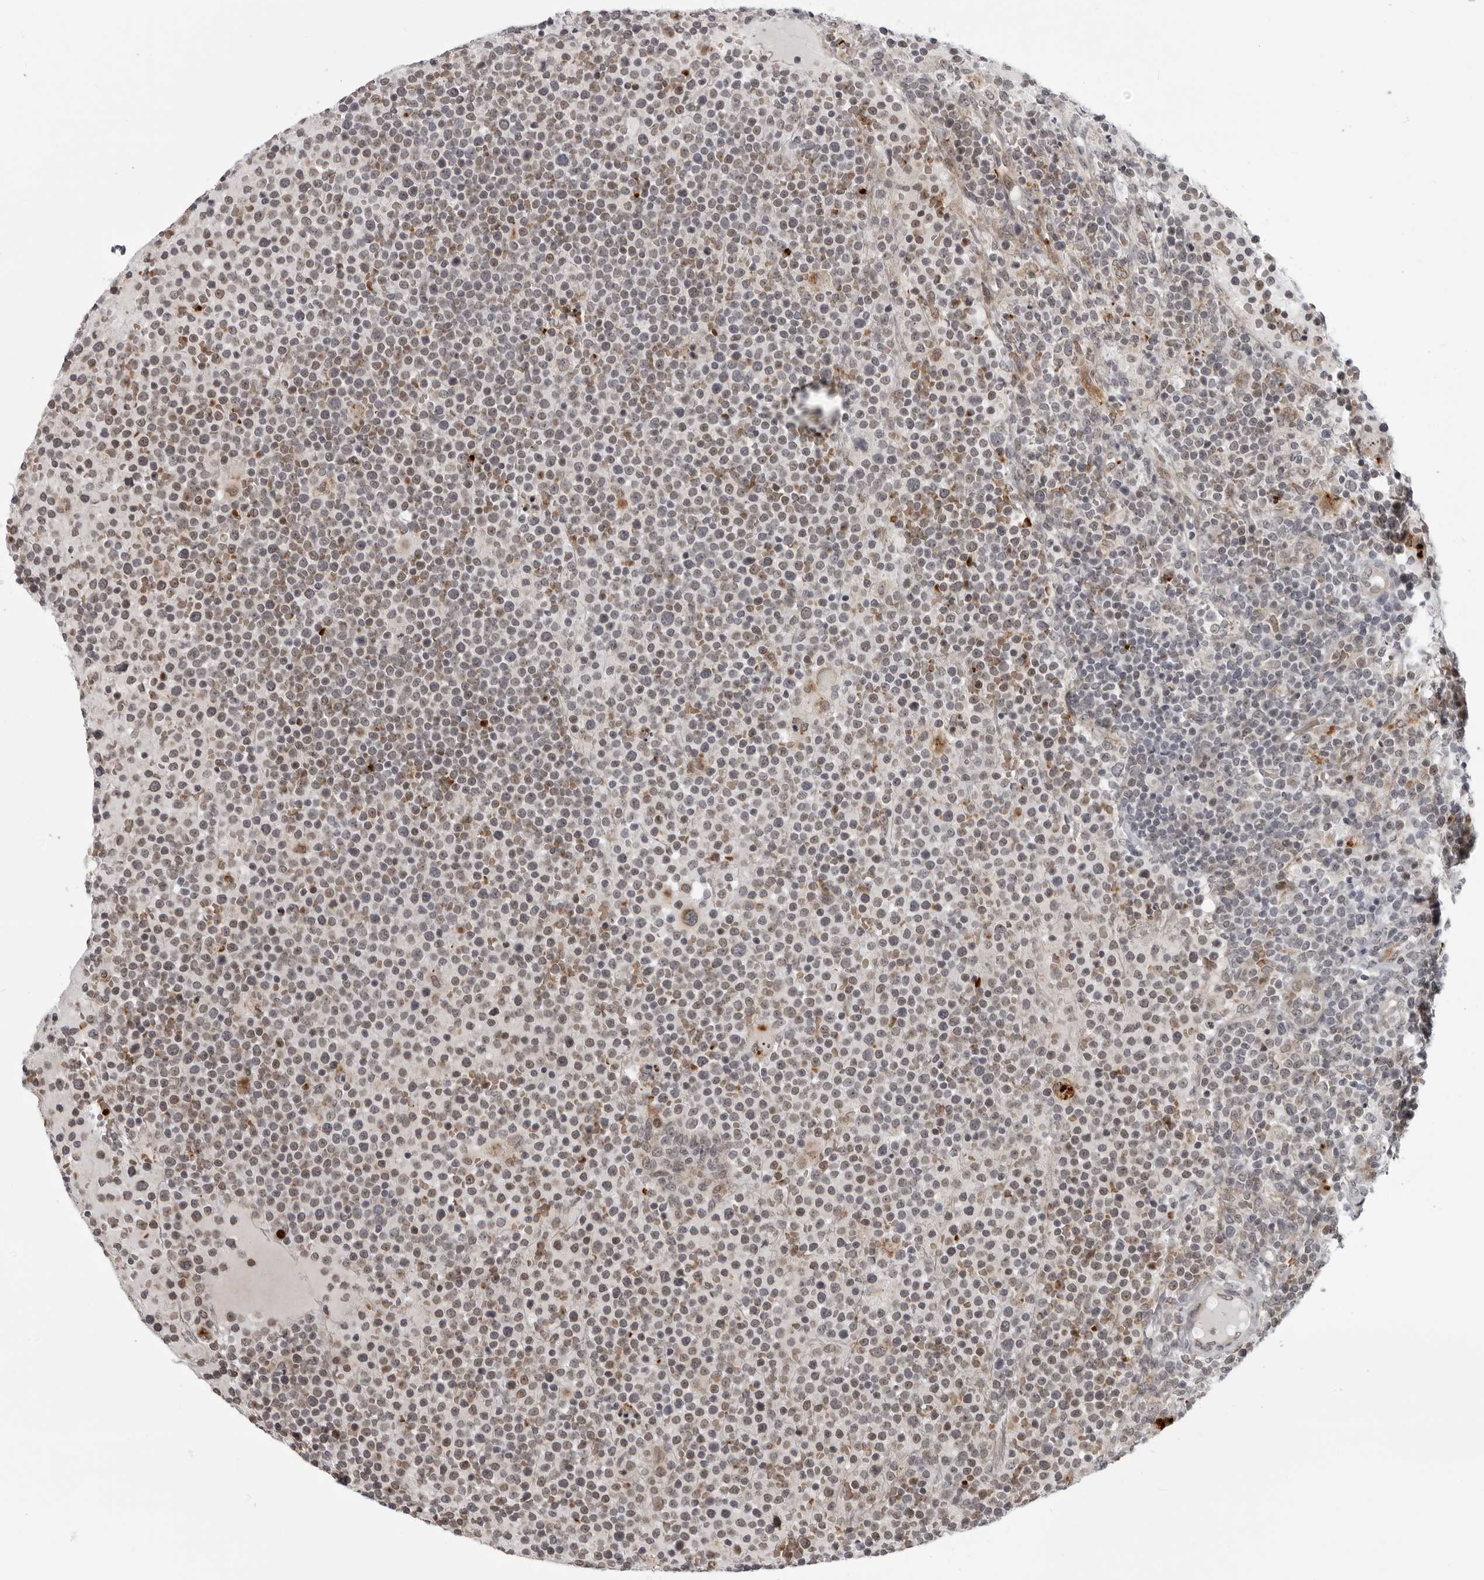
{"staining": {"intensity": "weak", "quantity": "25%-75%", "location": "cytoplasmic/membranous"}, "tissue": "lymphoma", "cell_type": "Tumor cells", "image_type": "cancer", "snomed": [{"axis": "morphology", "description": "Malignant lymphoma, non-Hodgkin's type, High grade"}, {"axis": "topography", "description": "Lymph node"}], "caption": "Immunohistochemical staining of high-grade malignant lymphoma, non-Hodgkin's type displays weak cytoplasmic/membranous protein positivity in approximately 25%-75% of tumor cells.", "gene": "THOP1", "patient": {"sex": "male", "age": 61}}